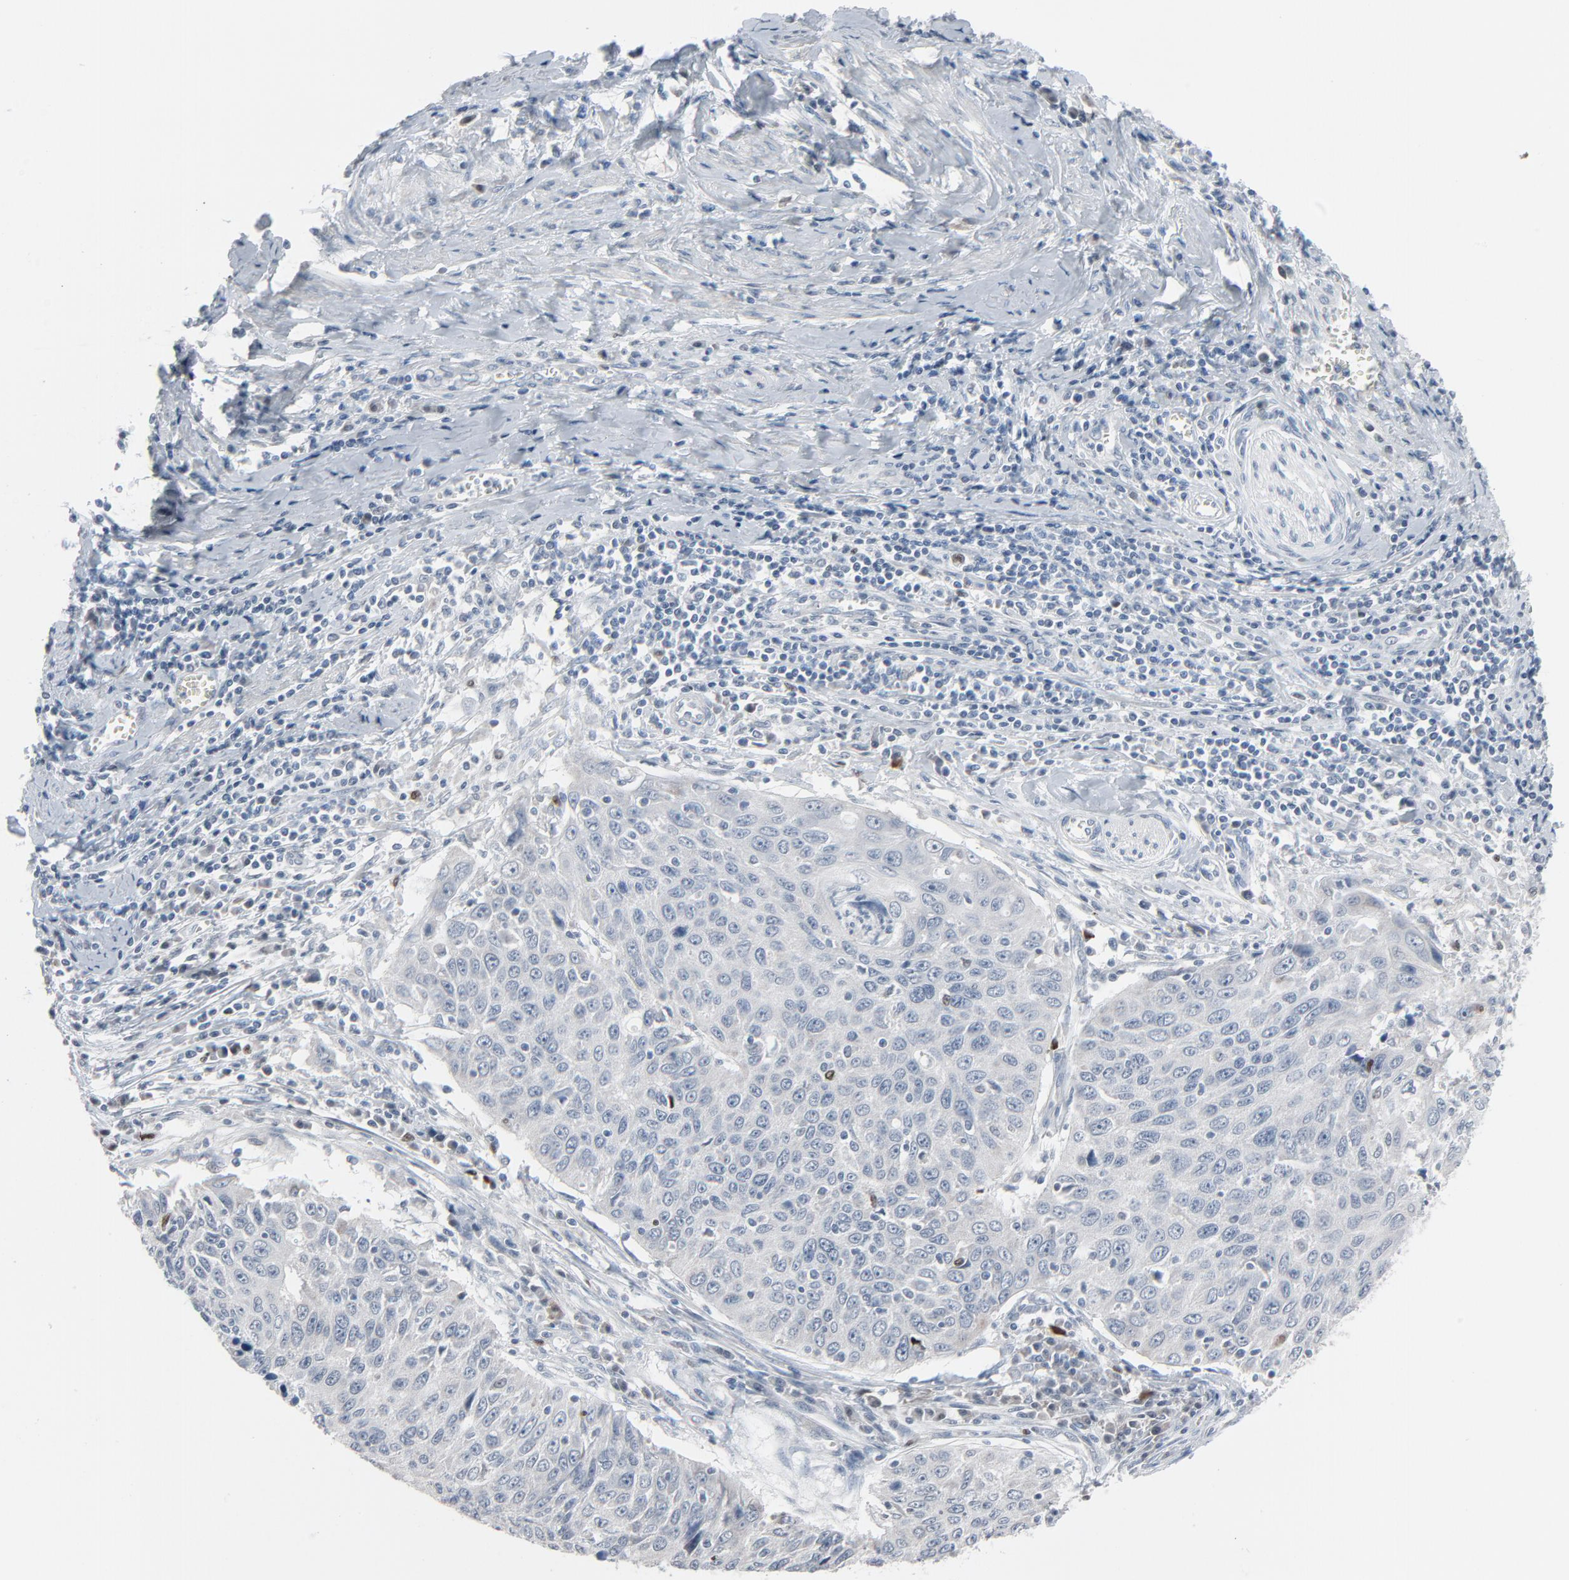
{"staining": {"intensity": "negative", "quantity": "none", "location": "none"}, "tissue": "cervical cancer", "cell_type": "Tumor cells", "image_type": "cancer", "snomed": [{"axis": "morphology", "description": "Squamous cell carcinoma, NOS"}, {"axis": "topography", "description": "Cervix"}], "caption": "Immunohistochemistry of squamous cell carcinoma (cervical) demonstrates no staining in tumor cells.", "gene": "SAGE1", "patient": {"sex": "female", "age": 53}}